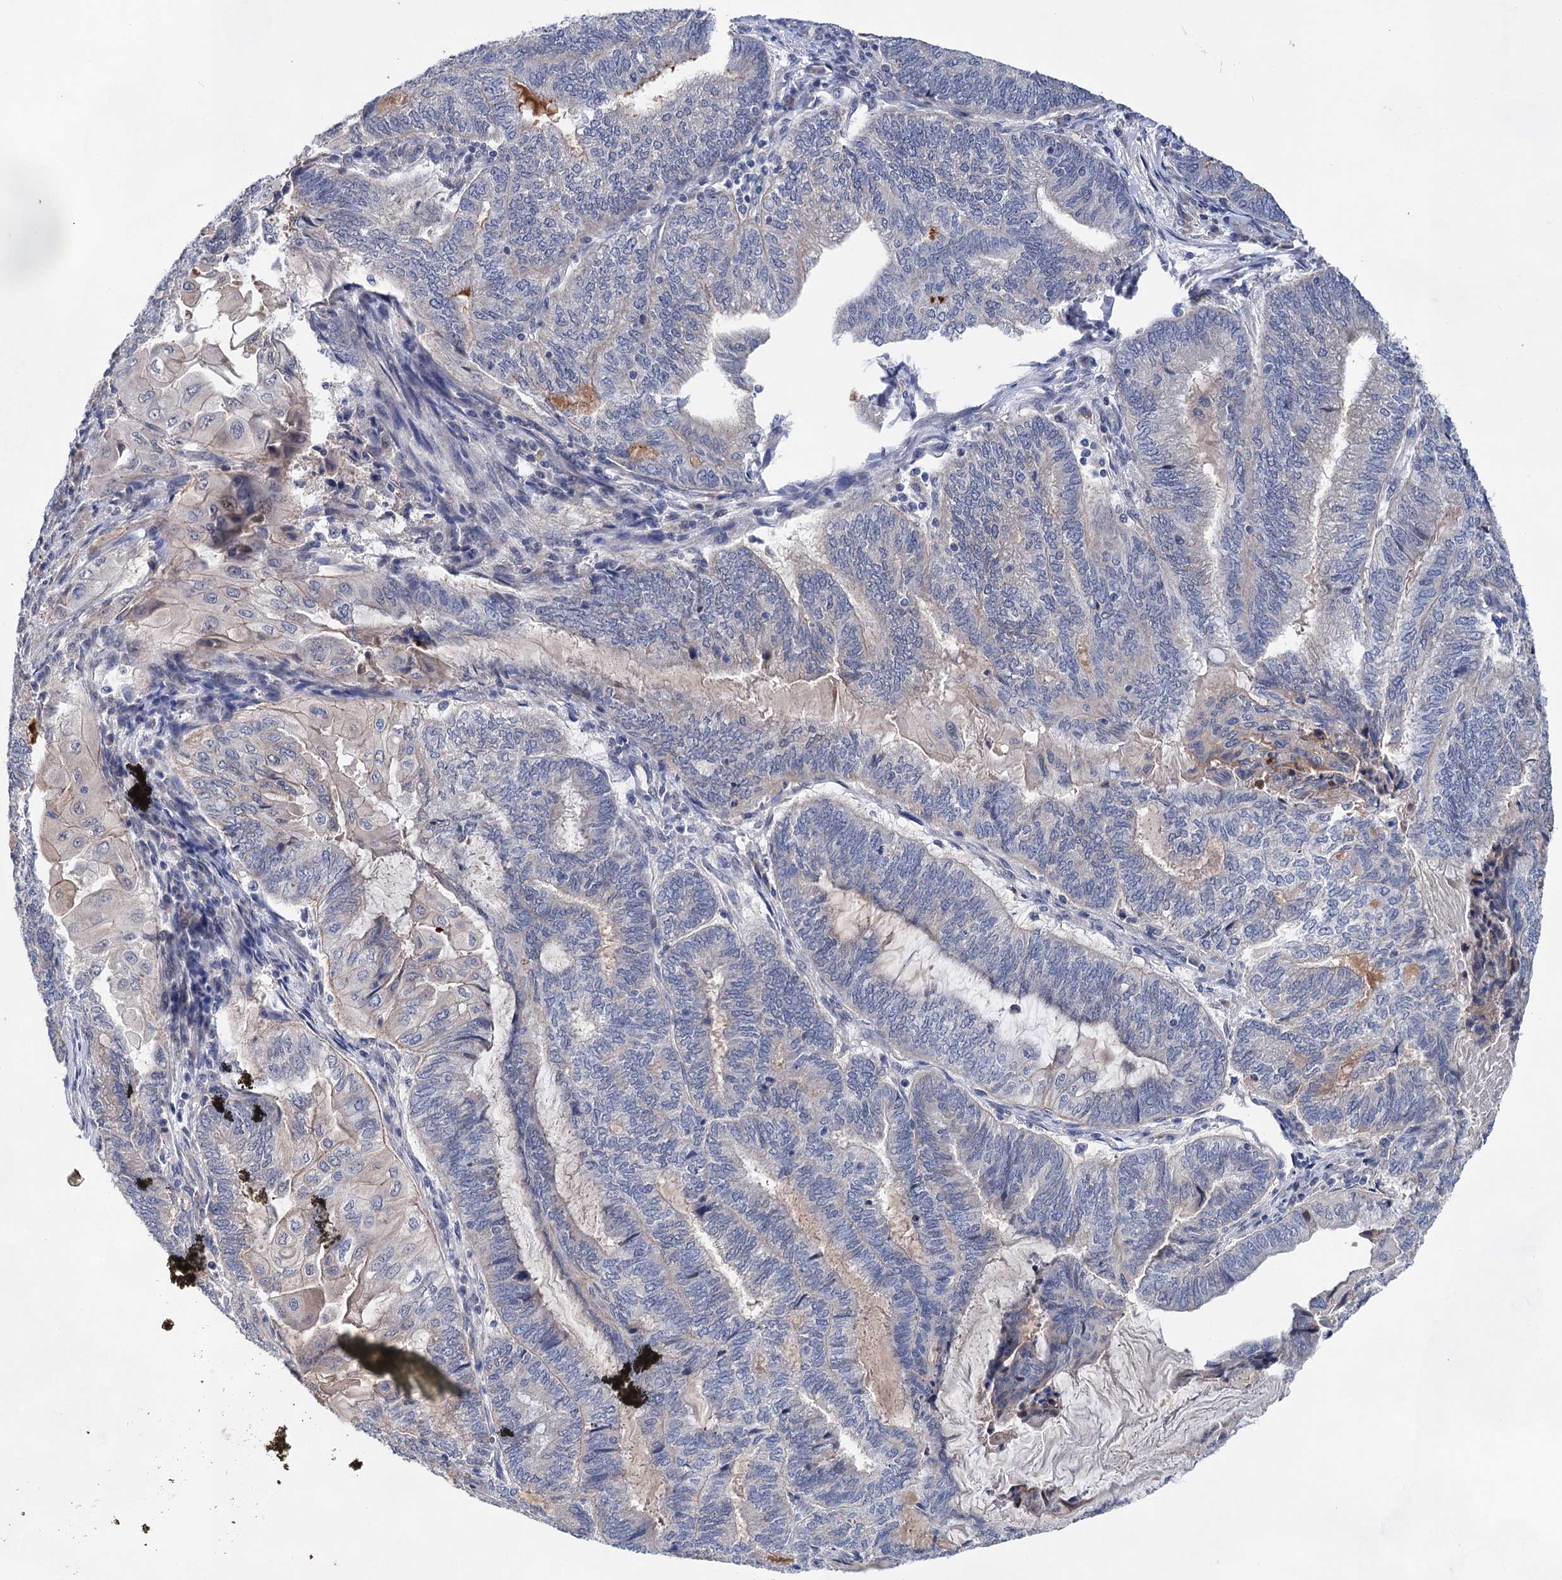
{"staining": {"intensity": "negative", "quantity": "none", "location": "none"}, "tissue": "endometrial cancer", "cell_type": "Tumor cells", "image_type": "cancer", "snomed": [{"axis": "morphology", "description": "Adenocarcinoma, NOS"}, {"axis": "topography", "description": "Uterus"}, {"axis": "topography", "description": "Endometrium"}], "caption": "High power microscopy image of an IHC image of endometrial cancer, revealing no significant positivity in tumor cells.", "gene": "MORN3", "patient": {"sex": "female", "age": 70}}